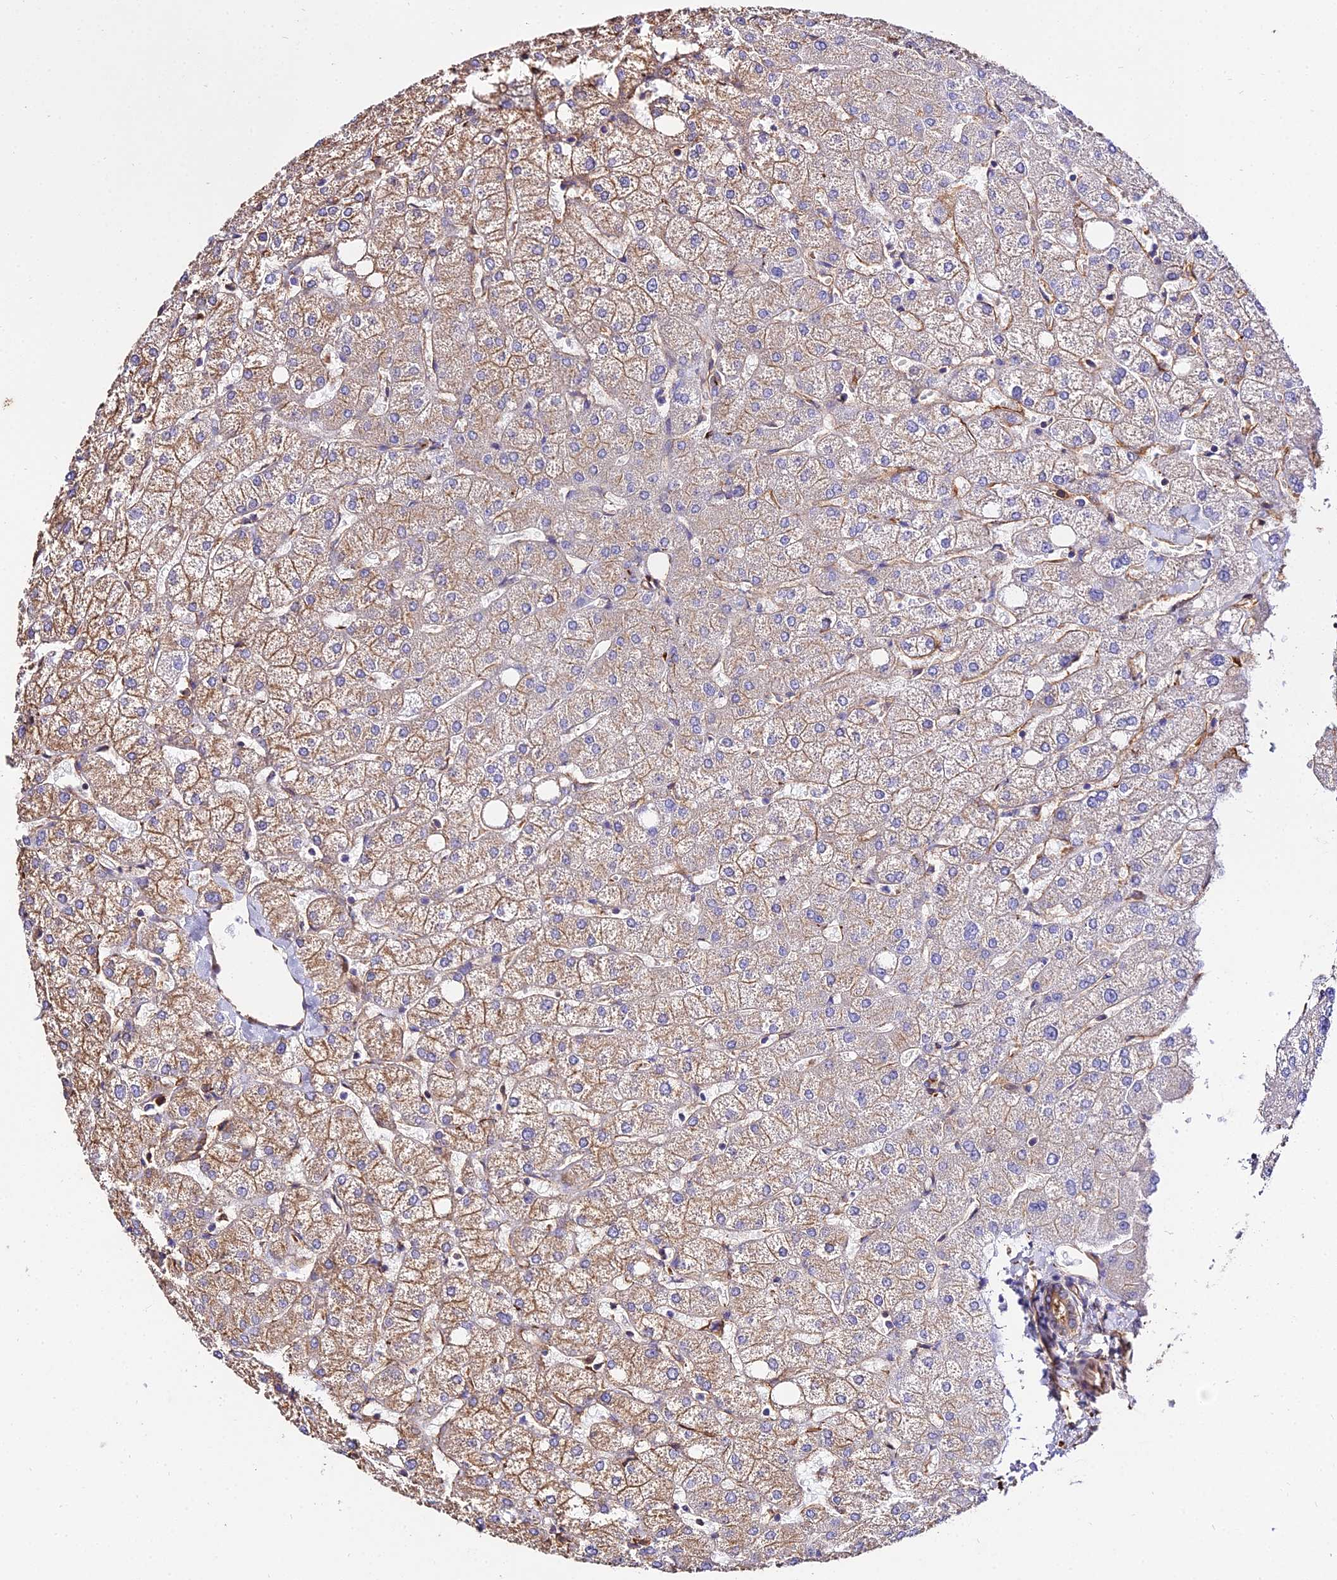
{"staining": {"intensity": "moderate", "quantity": "25%-75%", "location": "cytoplasmic/membranous"}, "tissue": "liver", "cell_type": "Cholangiocytes", "image_type": "normal", "snomed": [{"axis": "morphology", "description": "Normal tissue, NOS"}, {"axis": "topography", "description": "Liver"}], "caption": "A high-resolution image shows IHC staining of benign liver, which reveals moderate cytoplasmic/membranous expression in approximately 25%-75% of cholangiocytes.", "gene": "TUBA1A", "patient": {"sex": "female", "age": 54}}